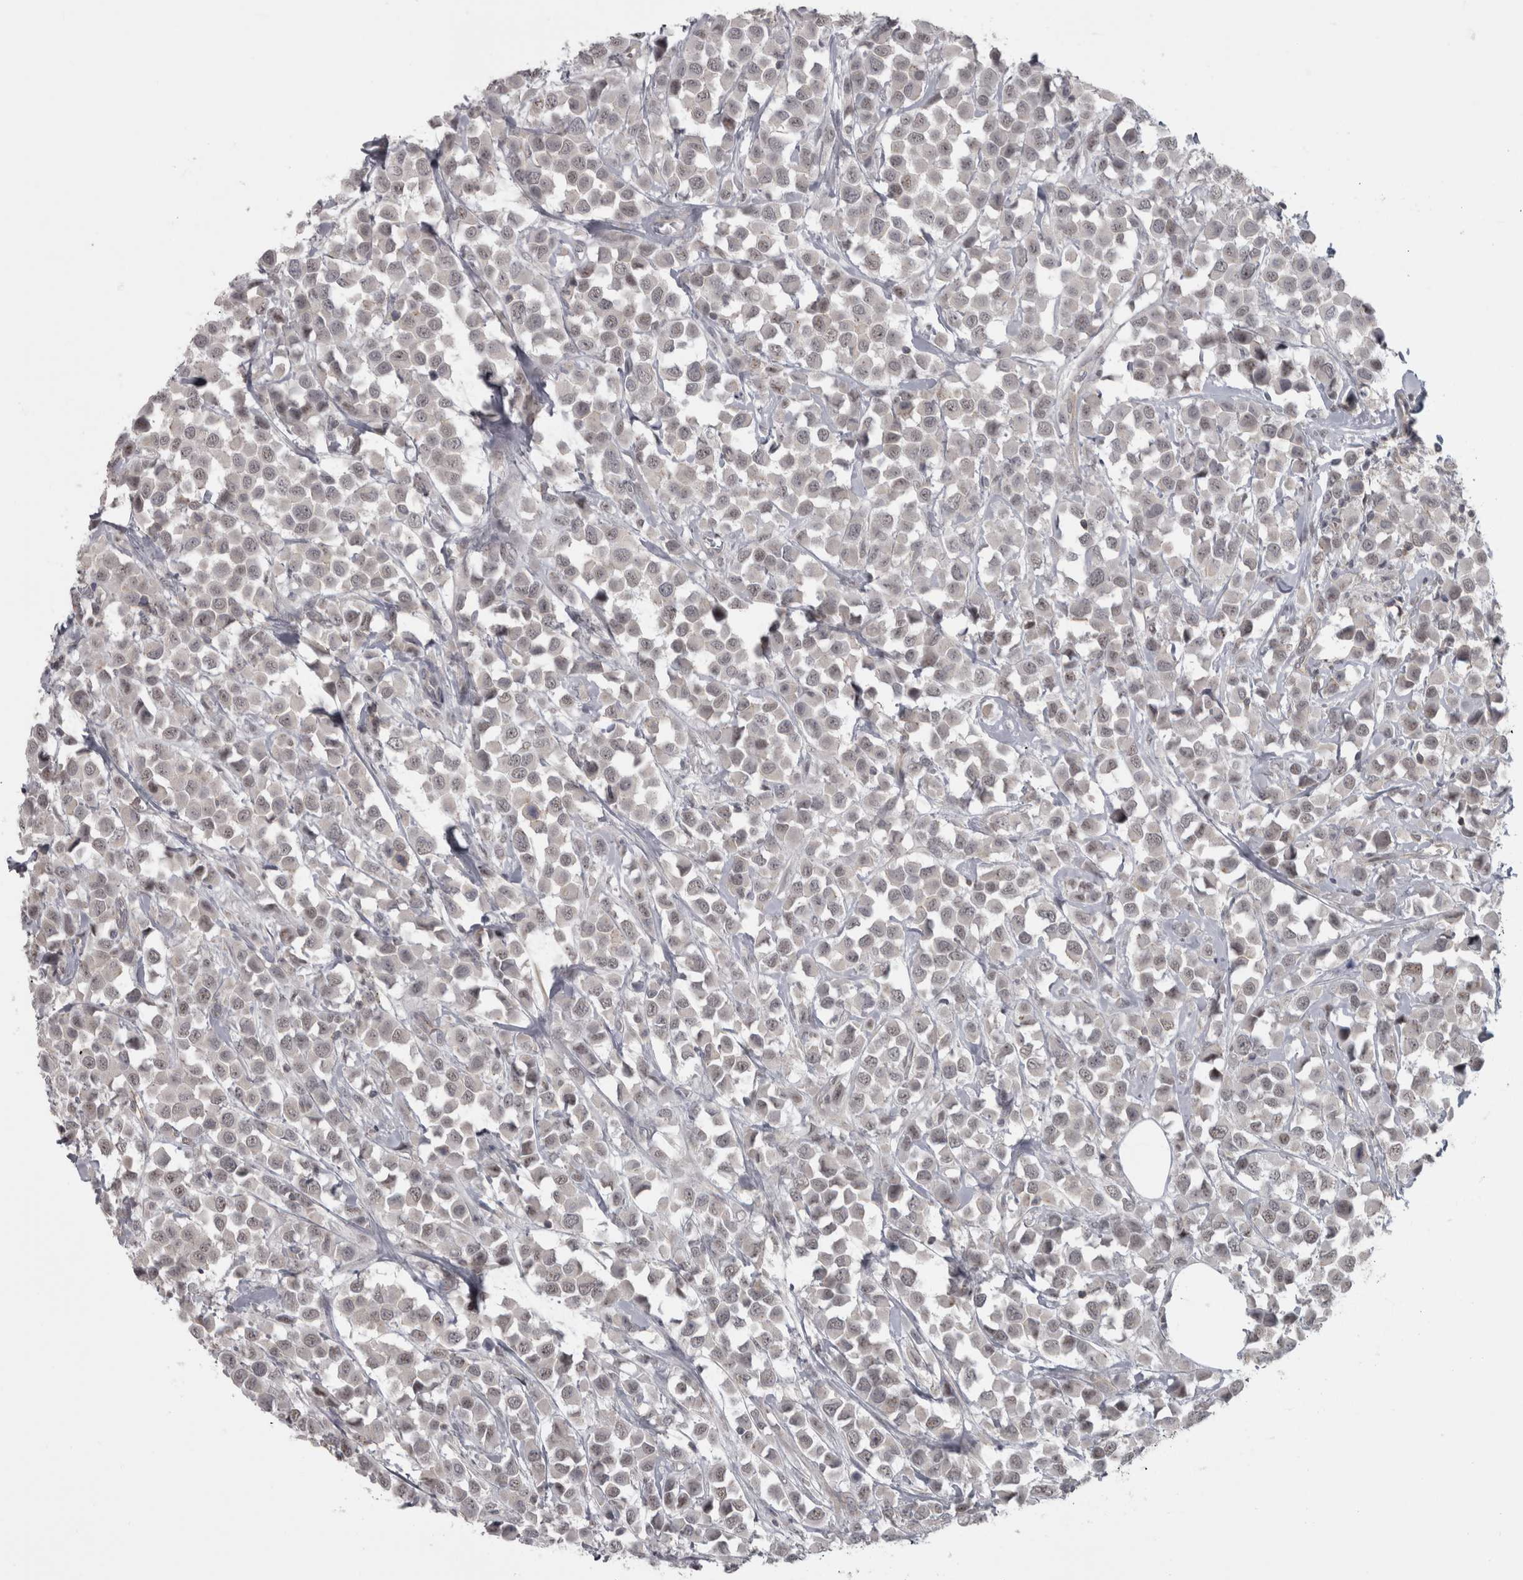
{"staining": {"intensity": "negative", "quantity": "none", "location": "none"}, "tissue": "breast cancer", "cell_type": "Tumor cells", "image_type": "cancer", "snomed": [{"axis": "morphology", "description": "Duct carcinoma"}, {"axis": "topography", "description": "Breast"}], "caption": "Immunohistochemistry photomicrograph of neoplastic tissue: invasive ductal carcinoma (breast) stained with DAB (3,3'-diaminobenzidine) displays no significant protein positivity in tumor cells.", "gene": "PPP1R12B", "patient": {"sex": "female", "age": 61}}